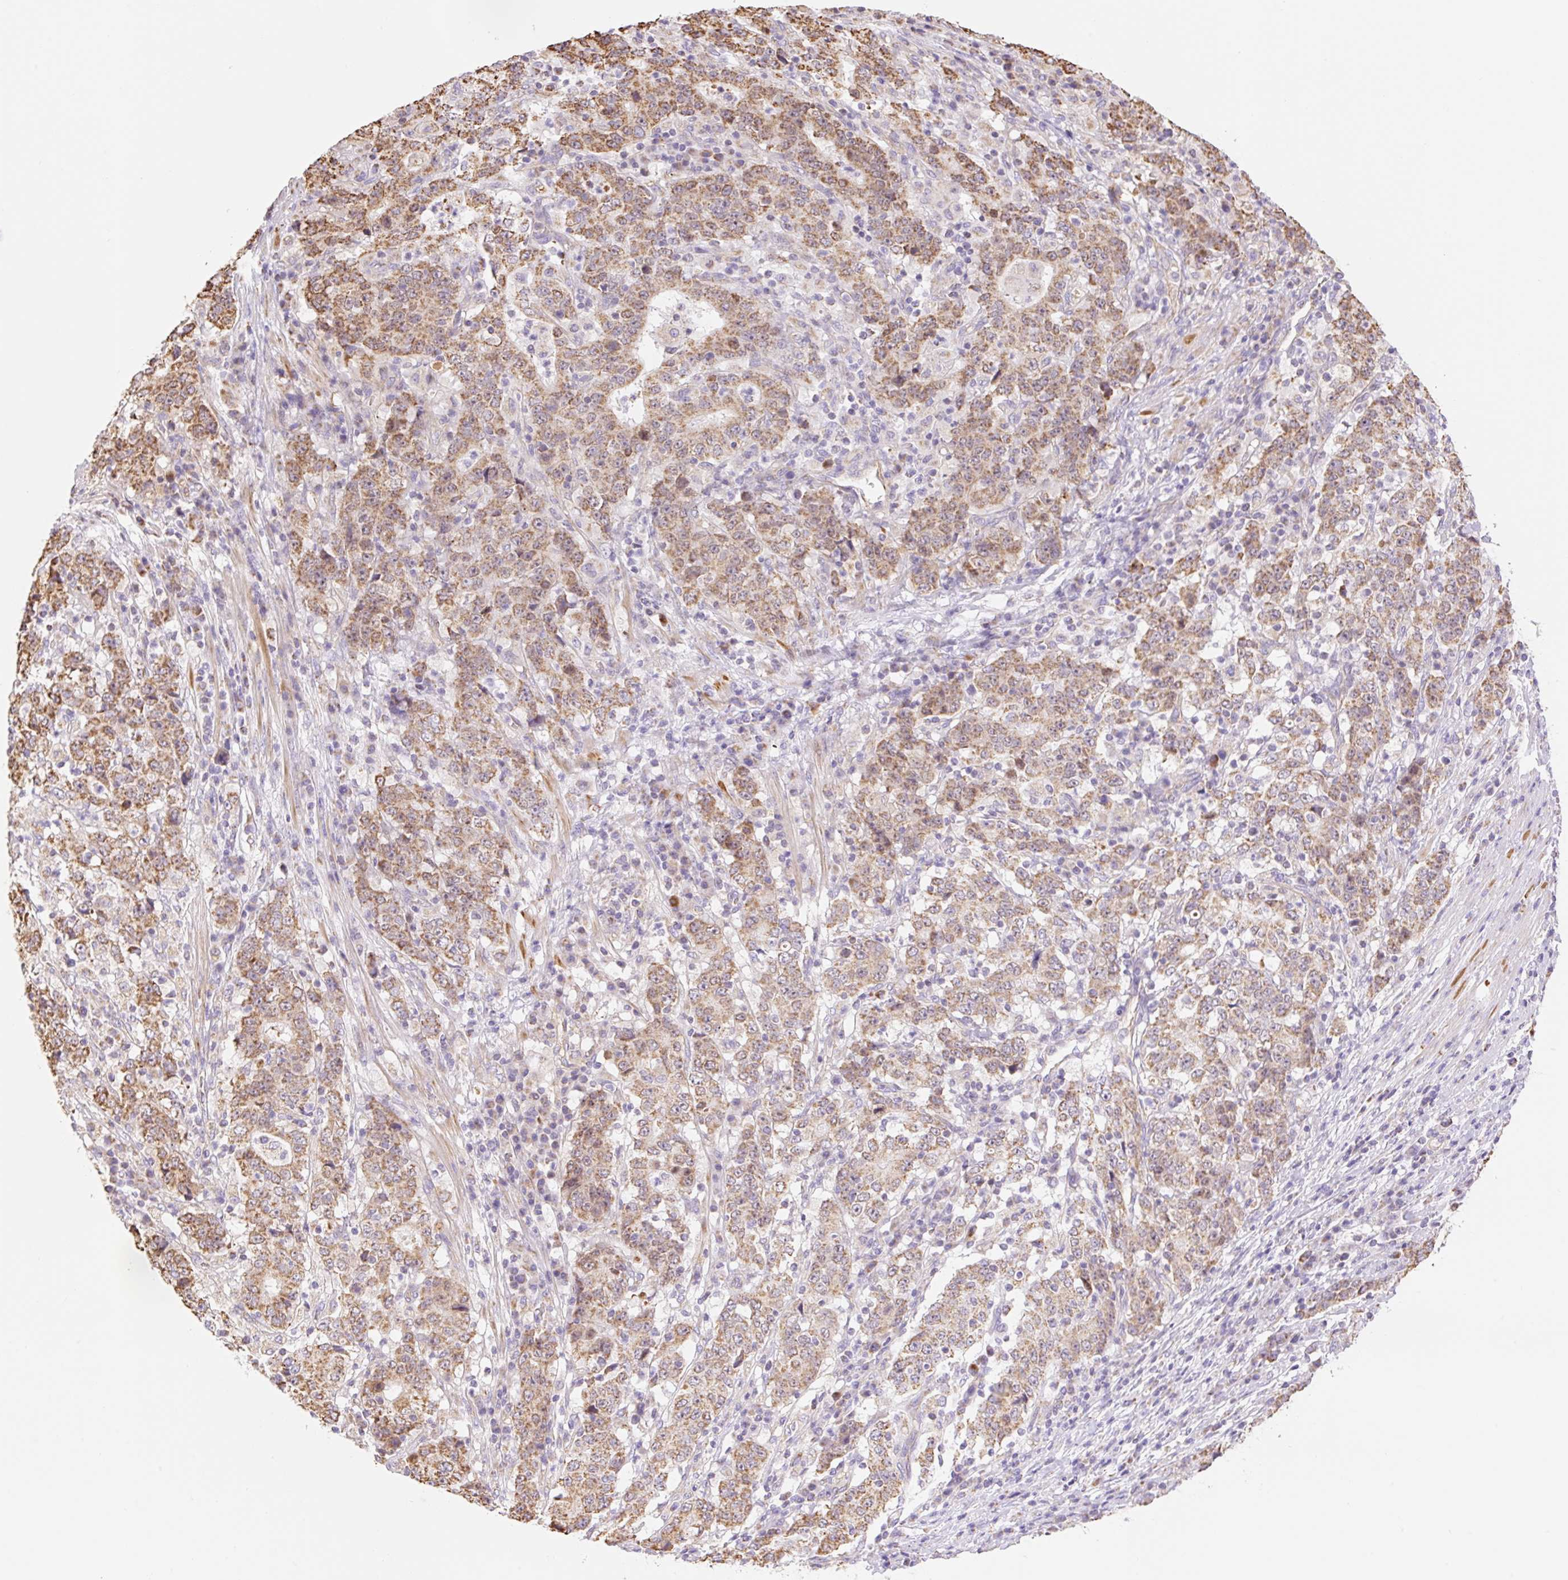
{"staining": {"intensity": "moderate", "quantity": ">75%", "location": "cytoplasmic/membranous"}, "tissue": "stomach cancer", "cell_type": "Tumor cells", "image_type": "cancer", "snomed": [{"axis": "morphology", "description": "Adenocarcinoma, NOS"}, {"axis": "topography", "description": "Stomach"}], "caption": "This is a photomicrograph of immunohistochemistry (IHC) staining of stomach adenocarcinoma, which shows moderate expression in the cytoplasmic/membranous of tumor cells.", "gene": "ESAM", "patient": {"sex": "male", "age": 59}}